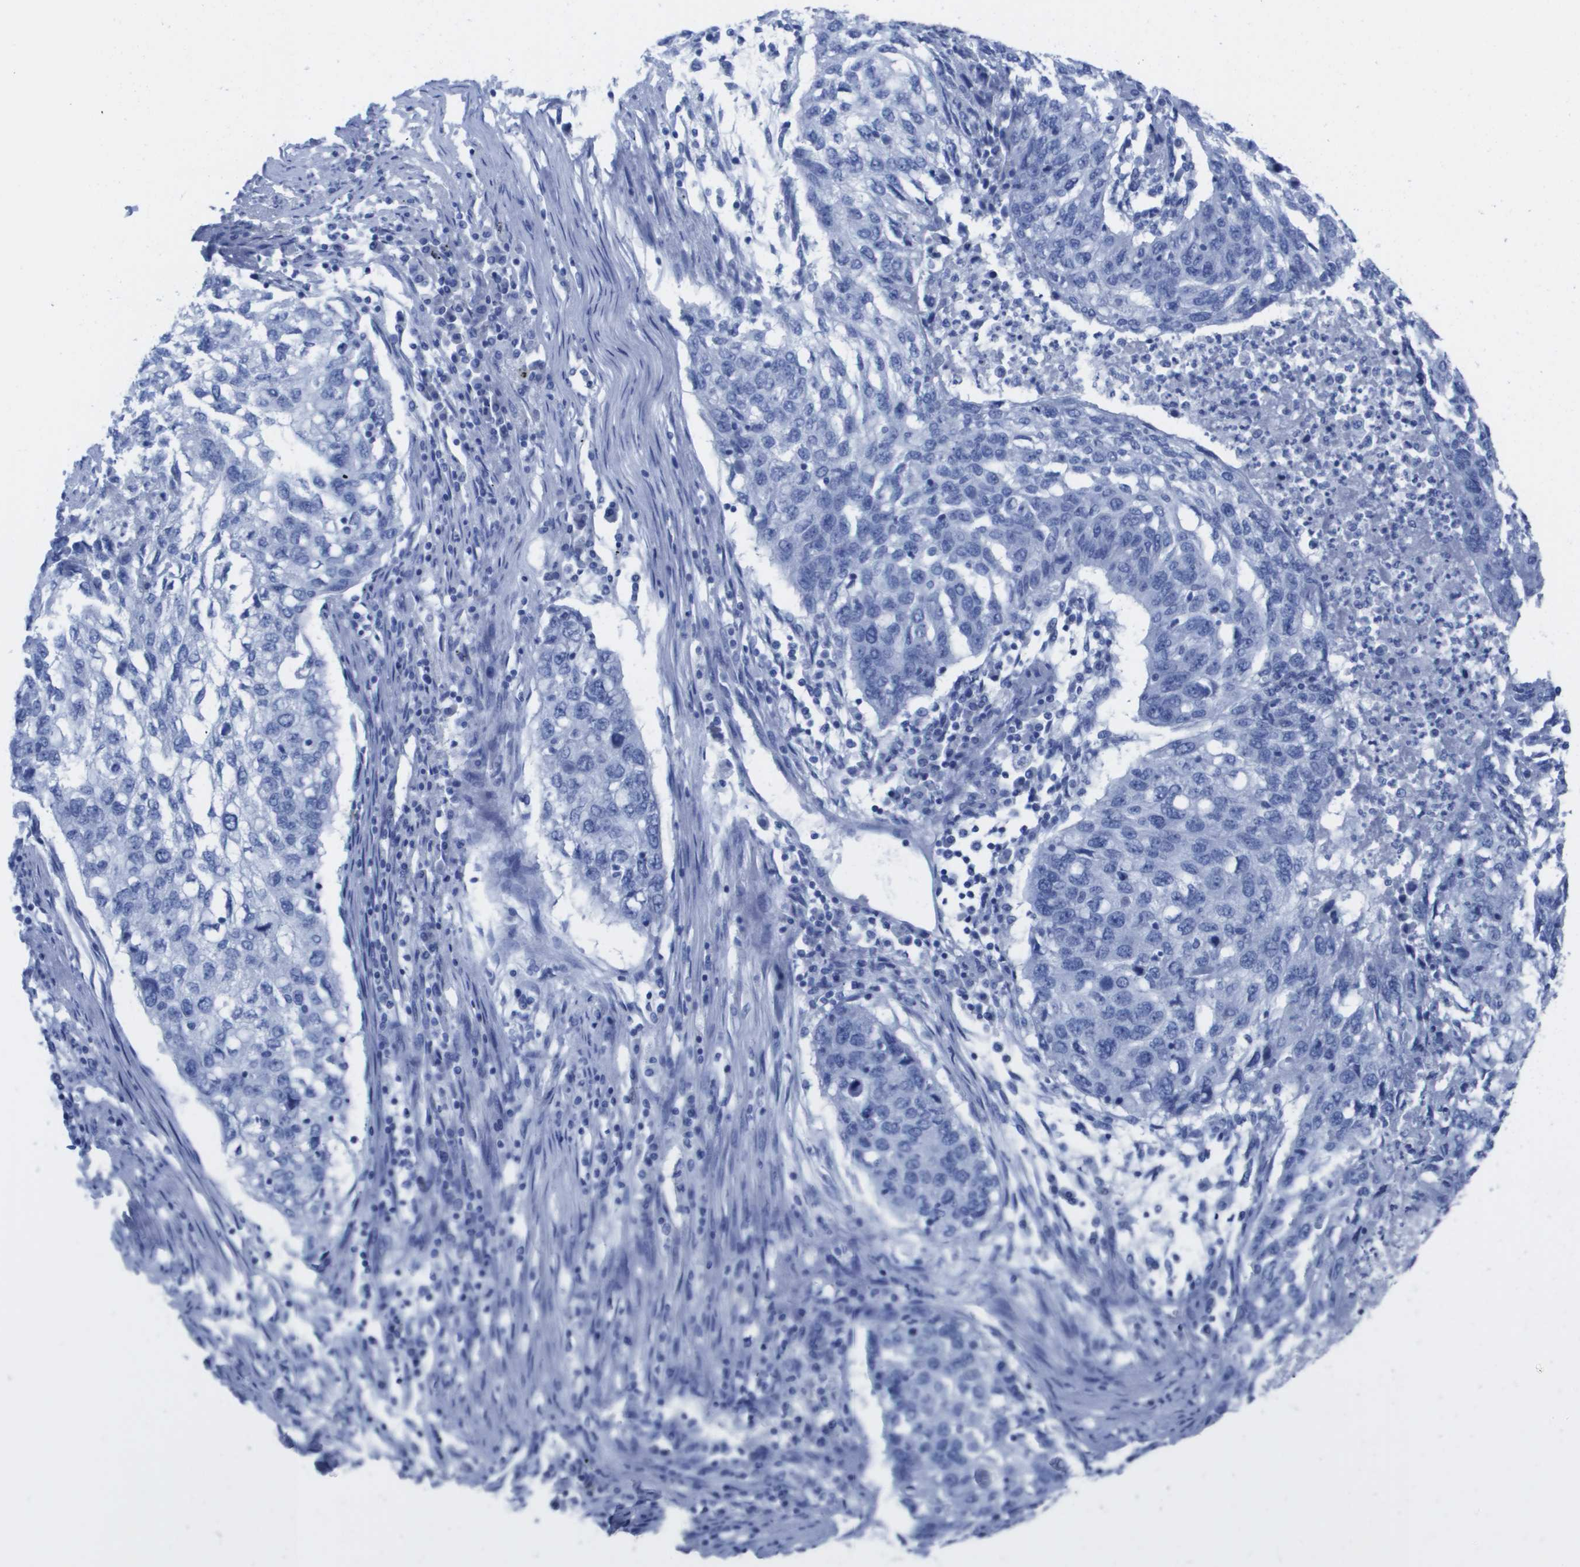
{"staining": {"intensity": "negative", "quantity": "none", "location": "none"}, "tissue": "lung cancer", "cell_type": "Tumor cells", "image_type": "cancer", "snomed": [{"axis": "morphology", "description": "Squamous cell carcinoma, NOS"}, {"axis": "topography", "description": "Lung"}], "caption": "Tumor cells are negative for protein expression in human squamous cell carcinoma (lung). (Immunohistochemistry, brightfield microscopy, high magnification).", "gene": "KCNA3", "patient": {"sex": "female", "age": 63}}